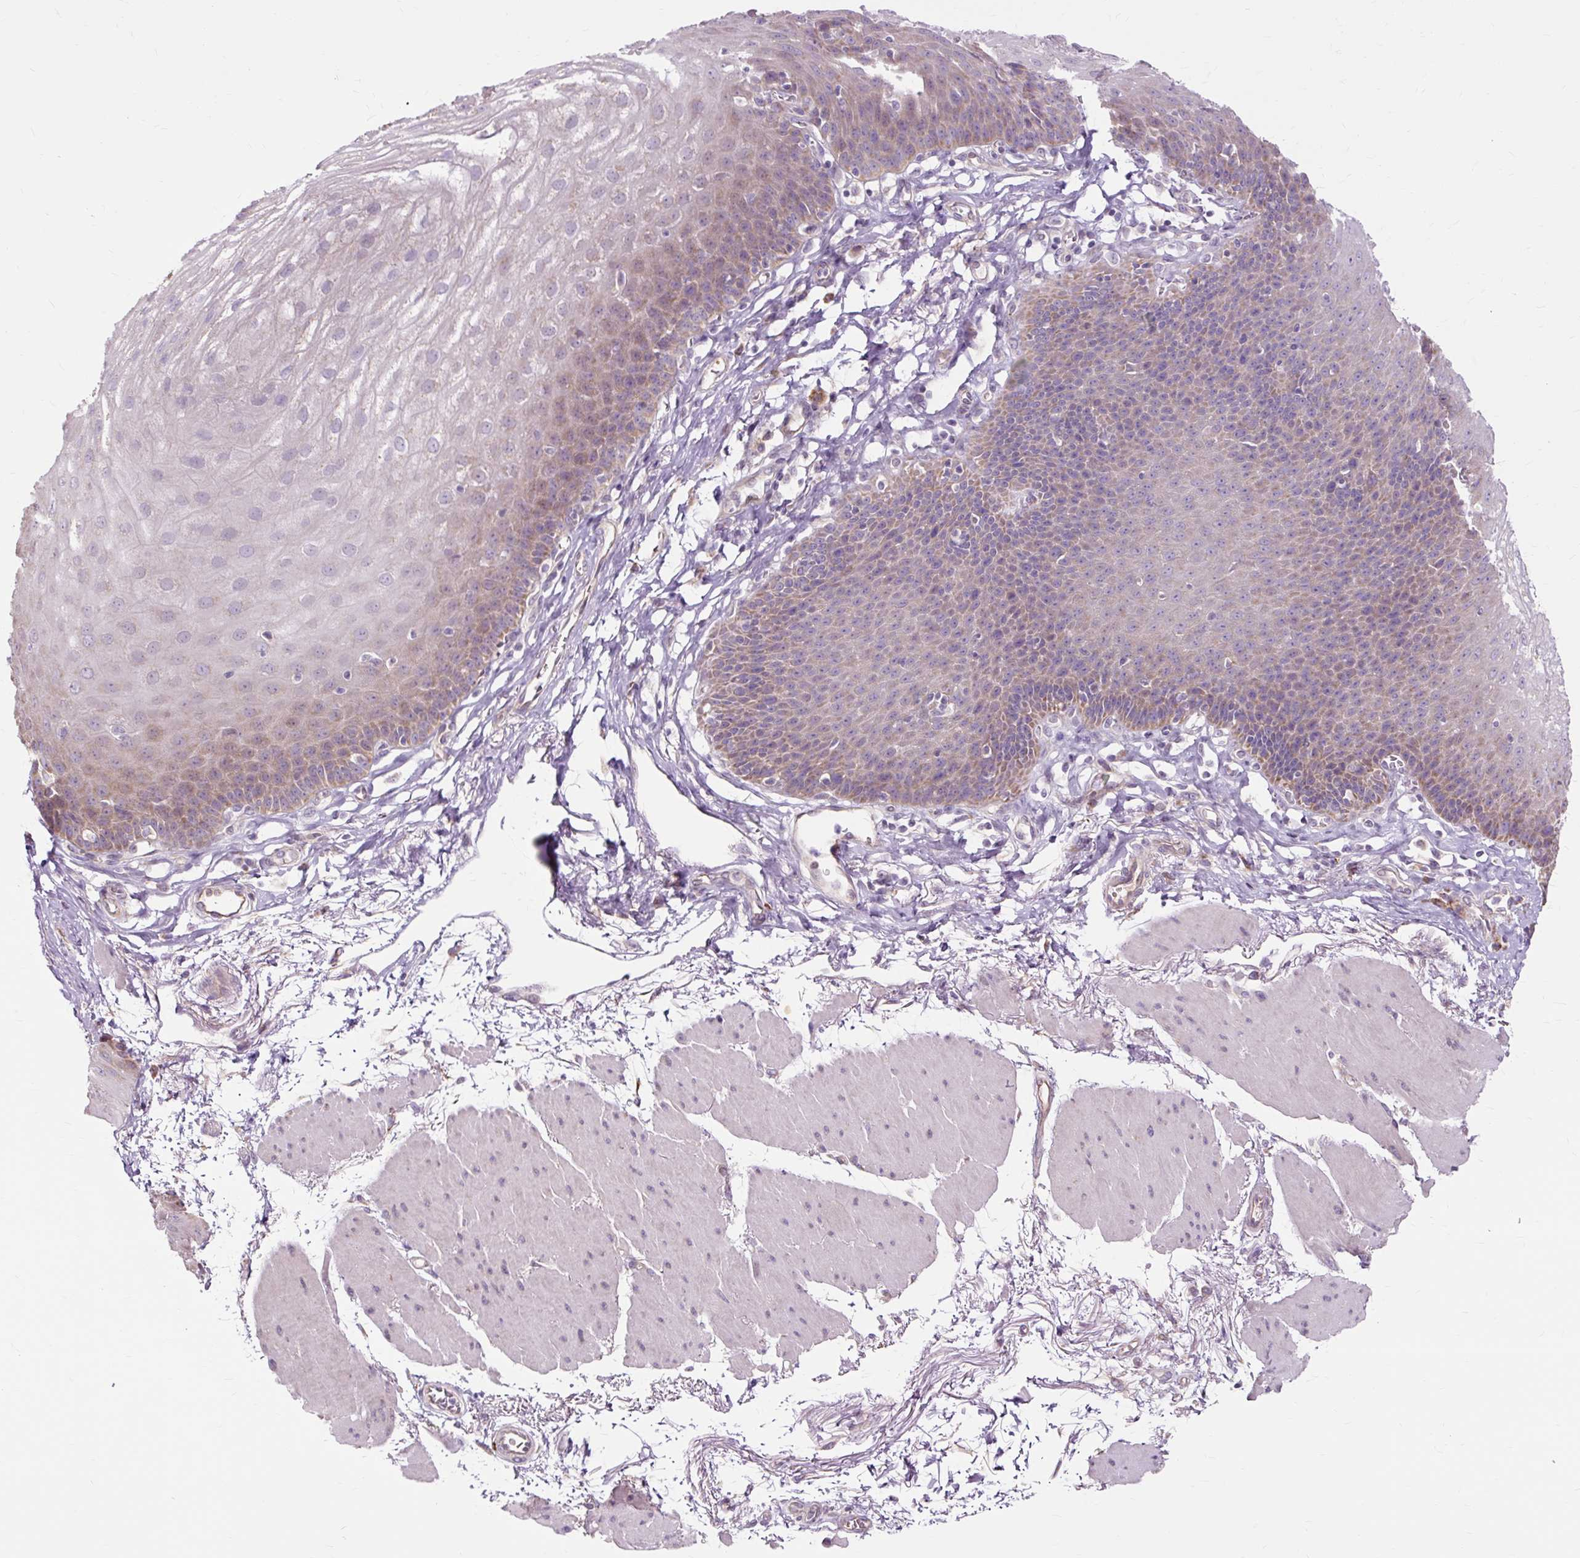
{"staining": {"intensity": "moderate", "quantity": "25%-75%", "location": "cytoplasmic/membranous"}, "tissue": "esophagus", "cell_type": "Squamous epithelial cells", "image_type": "normal", "snomed": [{"axis": "morphology", "description": "Normal tissue, NOS"}, {"axis": "topography", "description": "Esophagus"}], "caption": "High-power microscopy captured an immunohistochemistry photomicrograph of unremarkable esophagus, revealing moderate cytoplasmic/membranous staining in approximately 25%-75% of squamous epithelial cells.", "gene": "PDZD2", "patient": {"sex": "female", "age": 81}}